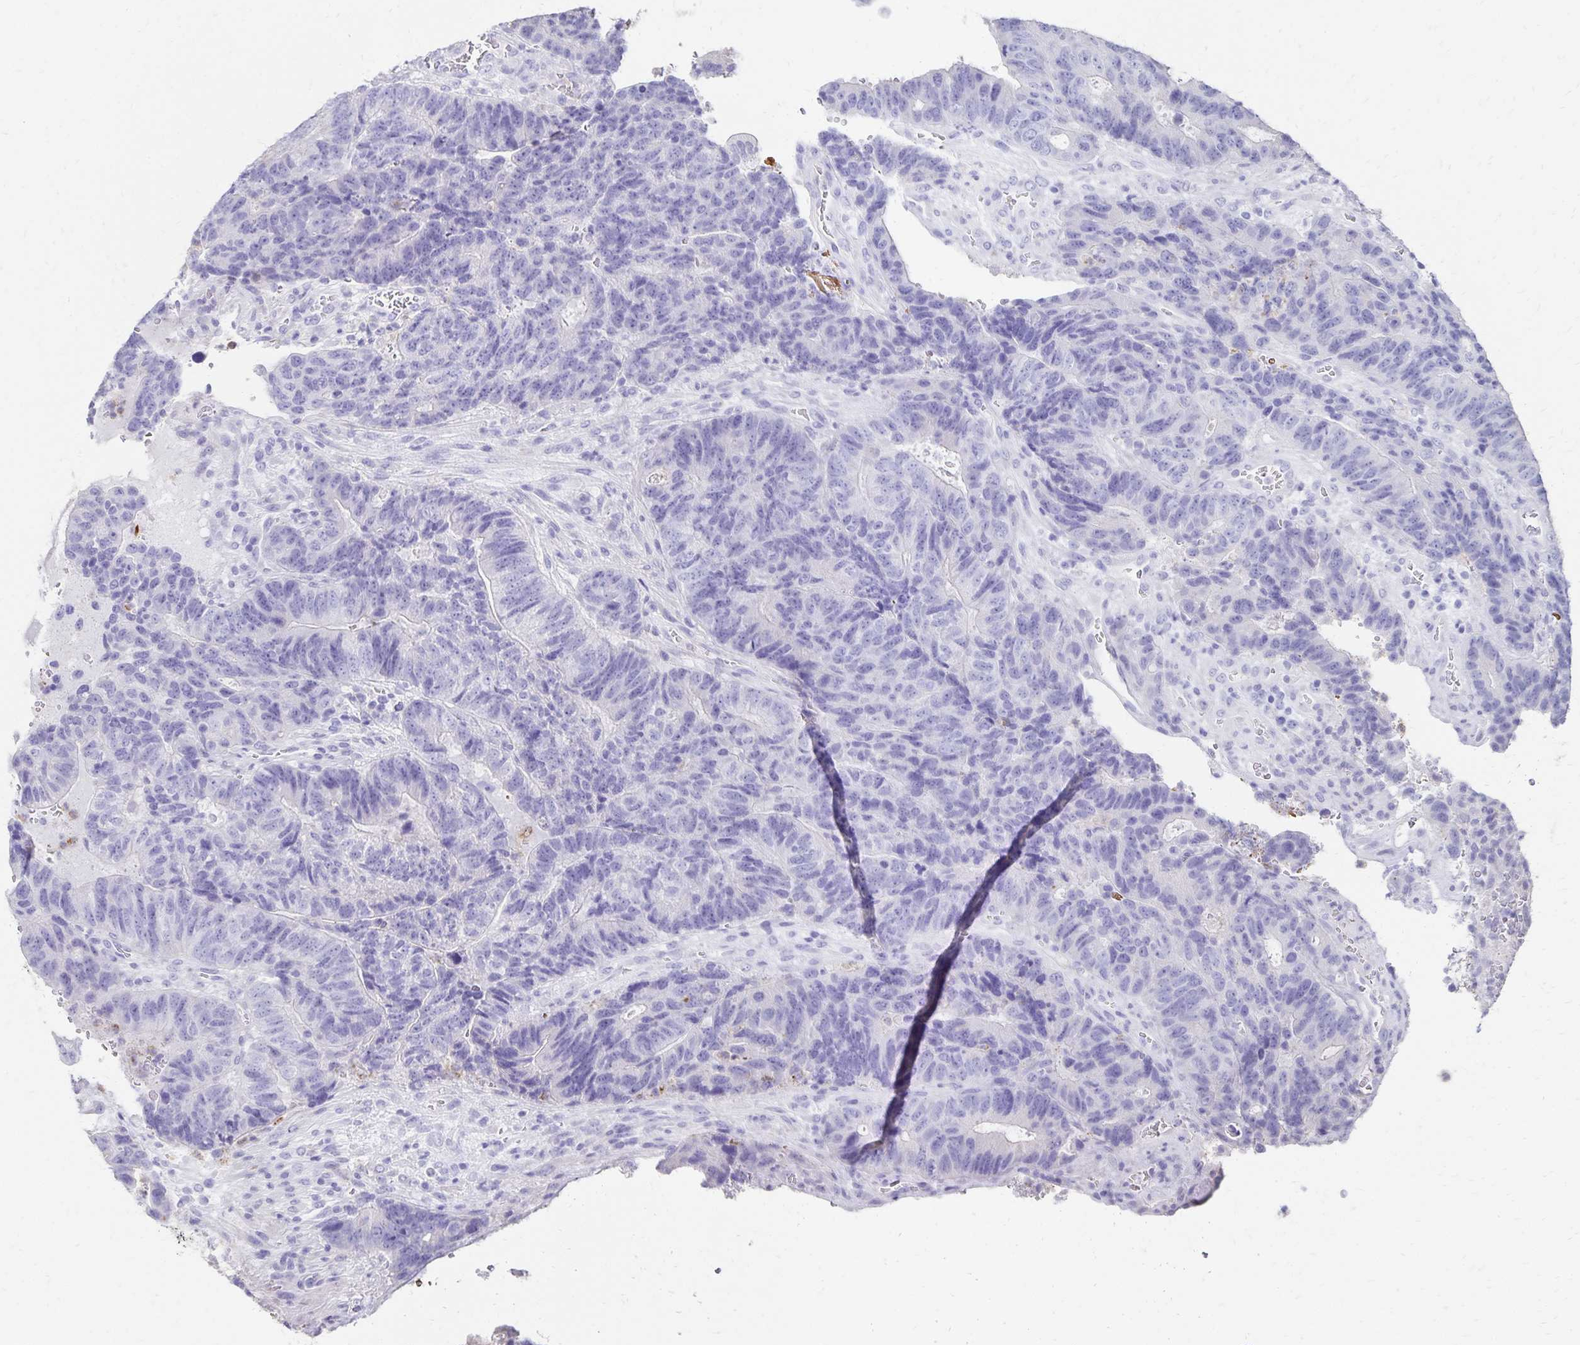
{"staining": {"intensity": "negative", "quantity": "none", "location": "none"}, "tissue": "colorectal cancer", "cell_type": "Tumor cells", "image_type": "cancer", "snomed": [{"axis": "morphology", "description": "Normal tissue, NOS"}, {"axis": "morphology", "description": "Adenocarcinoma, NOS"}, {"axis": "topography", "description": "Colon"}], "caption": "Immunohistochemistry micrograph of human colorectal cancer (adenocarcinoma) stained for a protein (brown), which demonstrates no expression in tumor cells. (DAB IHC visualized using brightfield microscopy, high magnification).", "gene": "DYNLT4", "patient": {"sex": "female", "age": 48}}